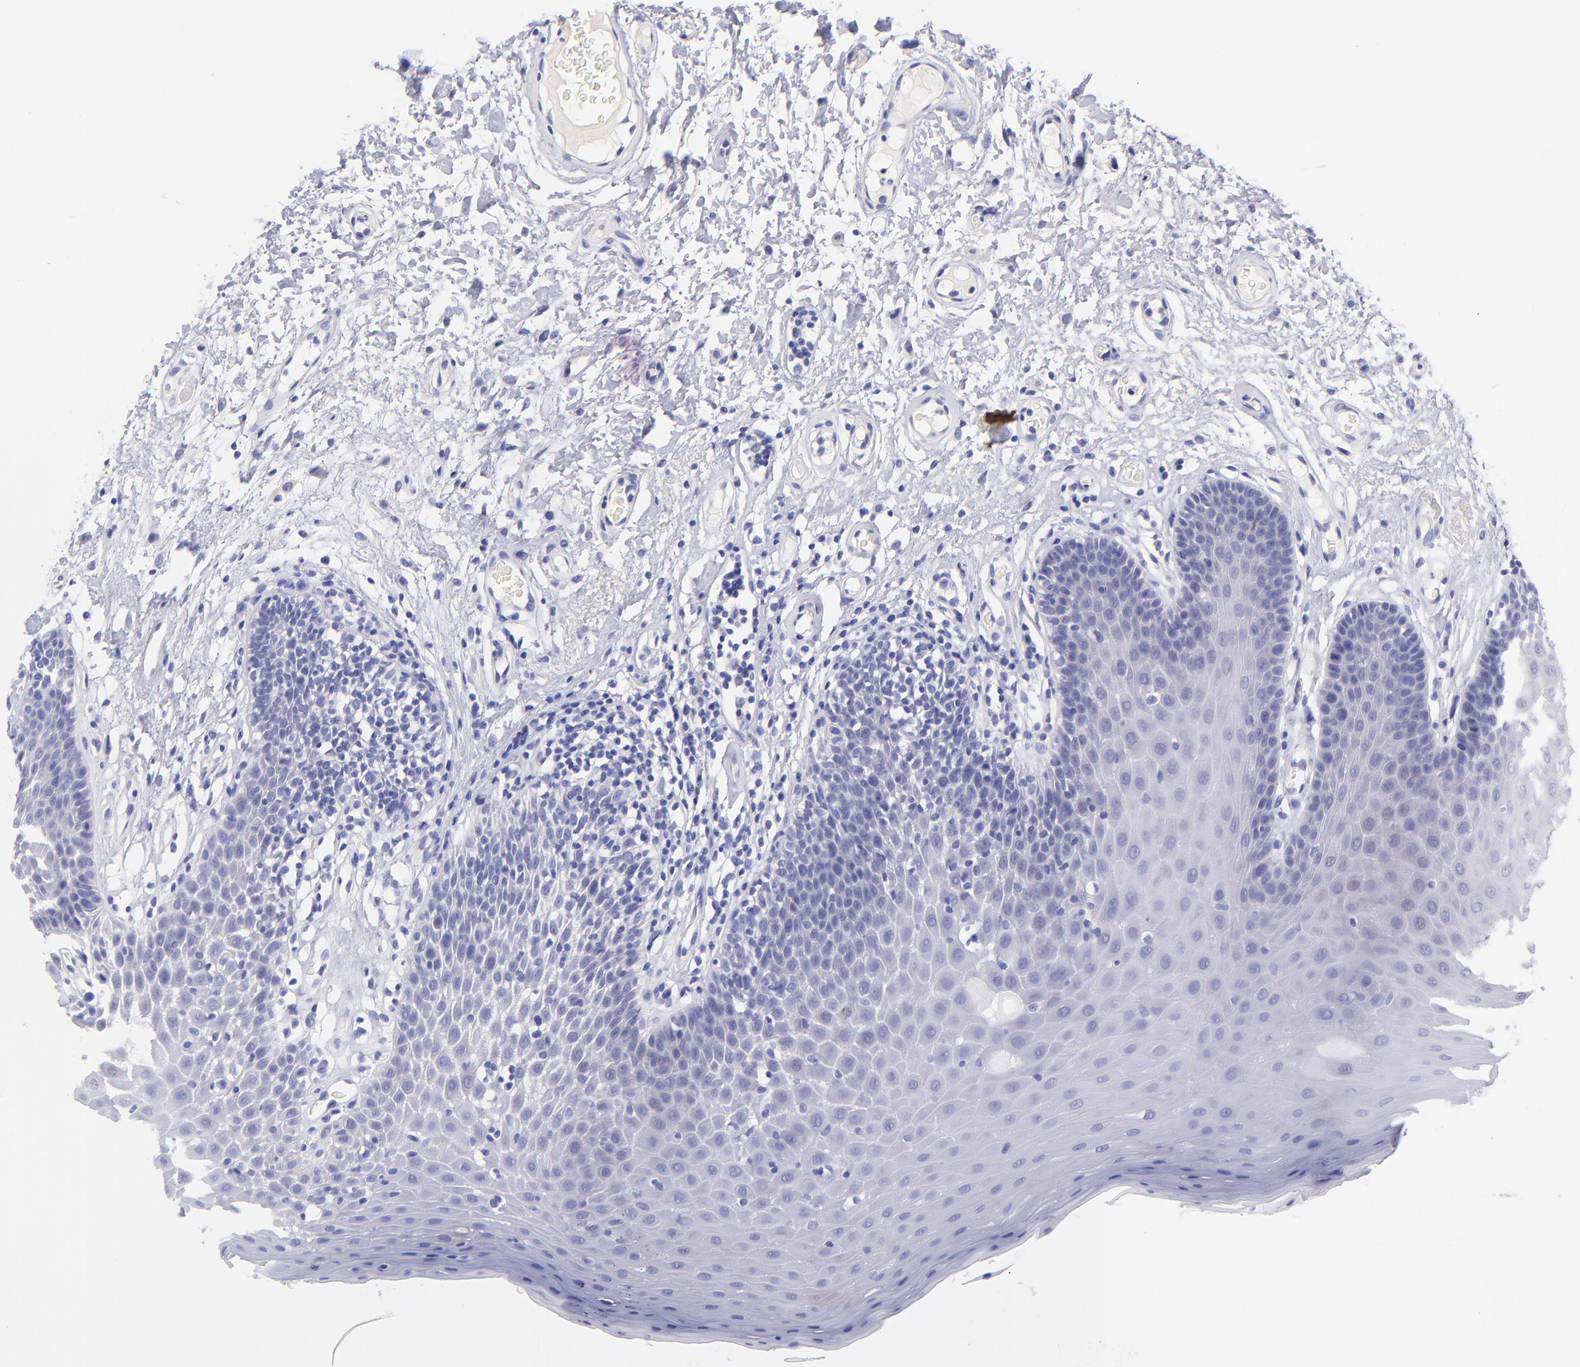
{"staining": {"intensity": "negative", "quantity": "none", "location": "none"}, "tissue": "oral mucosa", "cell_type": "Squamous epithelial cells", "image_type": "normal", "snomed": [{"axis": "morphology", "description": "Normal tissue, NOS"}, {"axis": "morphology", "description": "Squamous cell carcinoma, NOS"}, {"axis": "topography", "description": "Skeletal muscle"}, {"axis": "topography", "description": "Oral tissue"}, {"axis": "topography", "description": "Head-Neck"}], "caption": "Immunohistochemical staining of unremarkable human oral mucosa displays no significant positivity in squamous epithelial cells.", "gene": "RAB3B", "patient": {"sex": "male", "age": 71}}